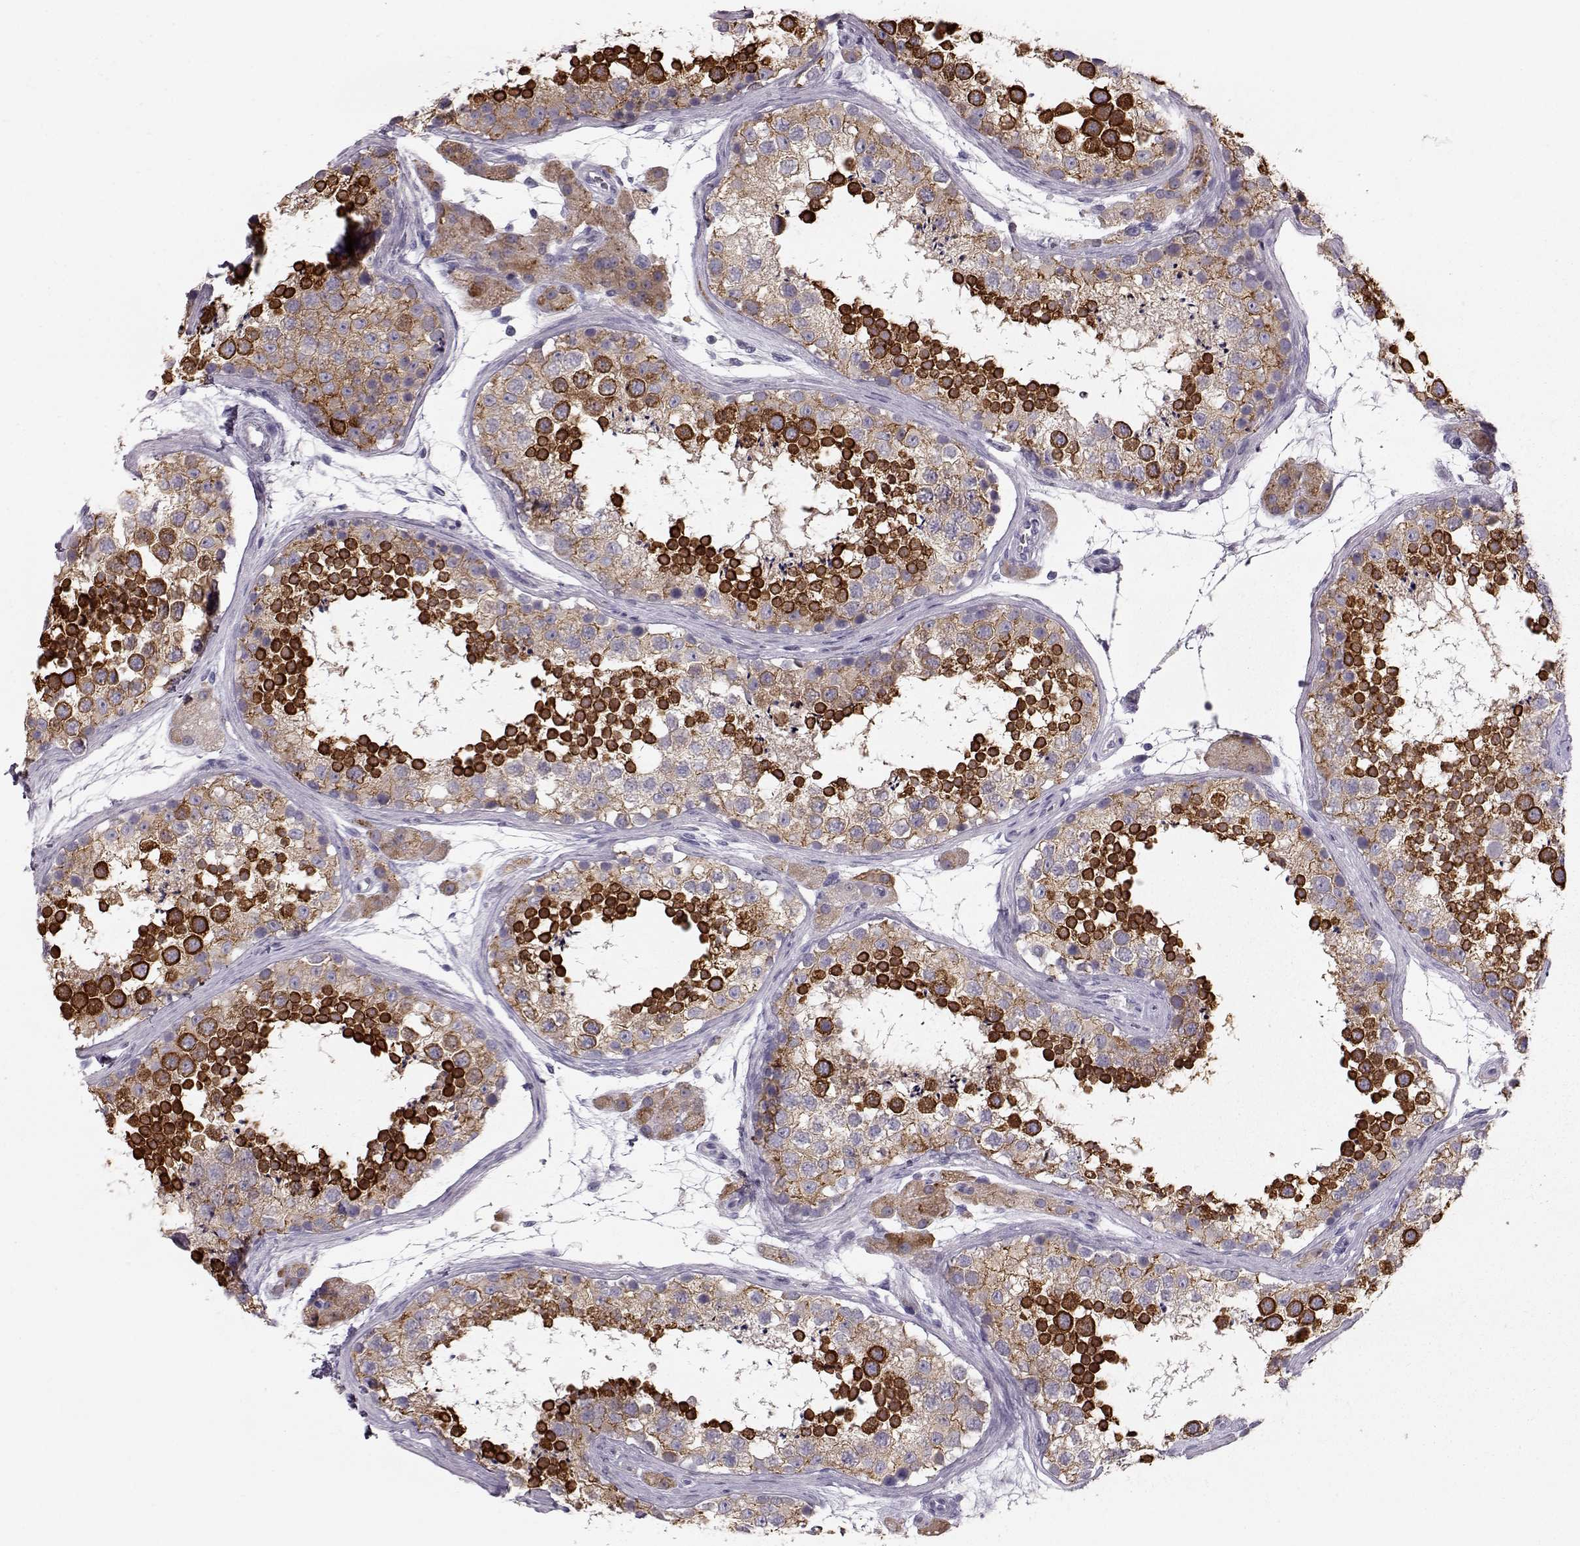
{"staining": {"intensity": "strong", "quantity": "25%-75%", "location": "cytoplasmic/membranous"}, "tissue": "testis", "cell_type": "Cells in seminiferous ducts", "image_type": "normal", "snomed": [{"axis": "morphology", "description": "Normal tissue, NOS"}, {"axis": "topography", "description": "Testis"}], "caption": "IHC image of benign testis: human testis stained using IHC demonstrates high levels of strong protein expression localized specifically in the cytoplasmic/membranous of cells in seminiferous ducts, appearing as a cytoplasmic/membranous brown color.", "gene": "ELOVL5", "patient": {"sex": "male", "age": 41}}